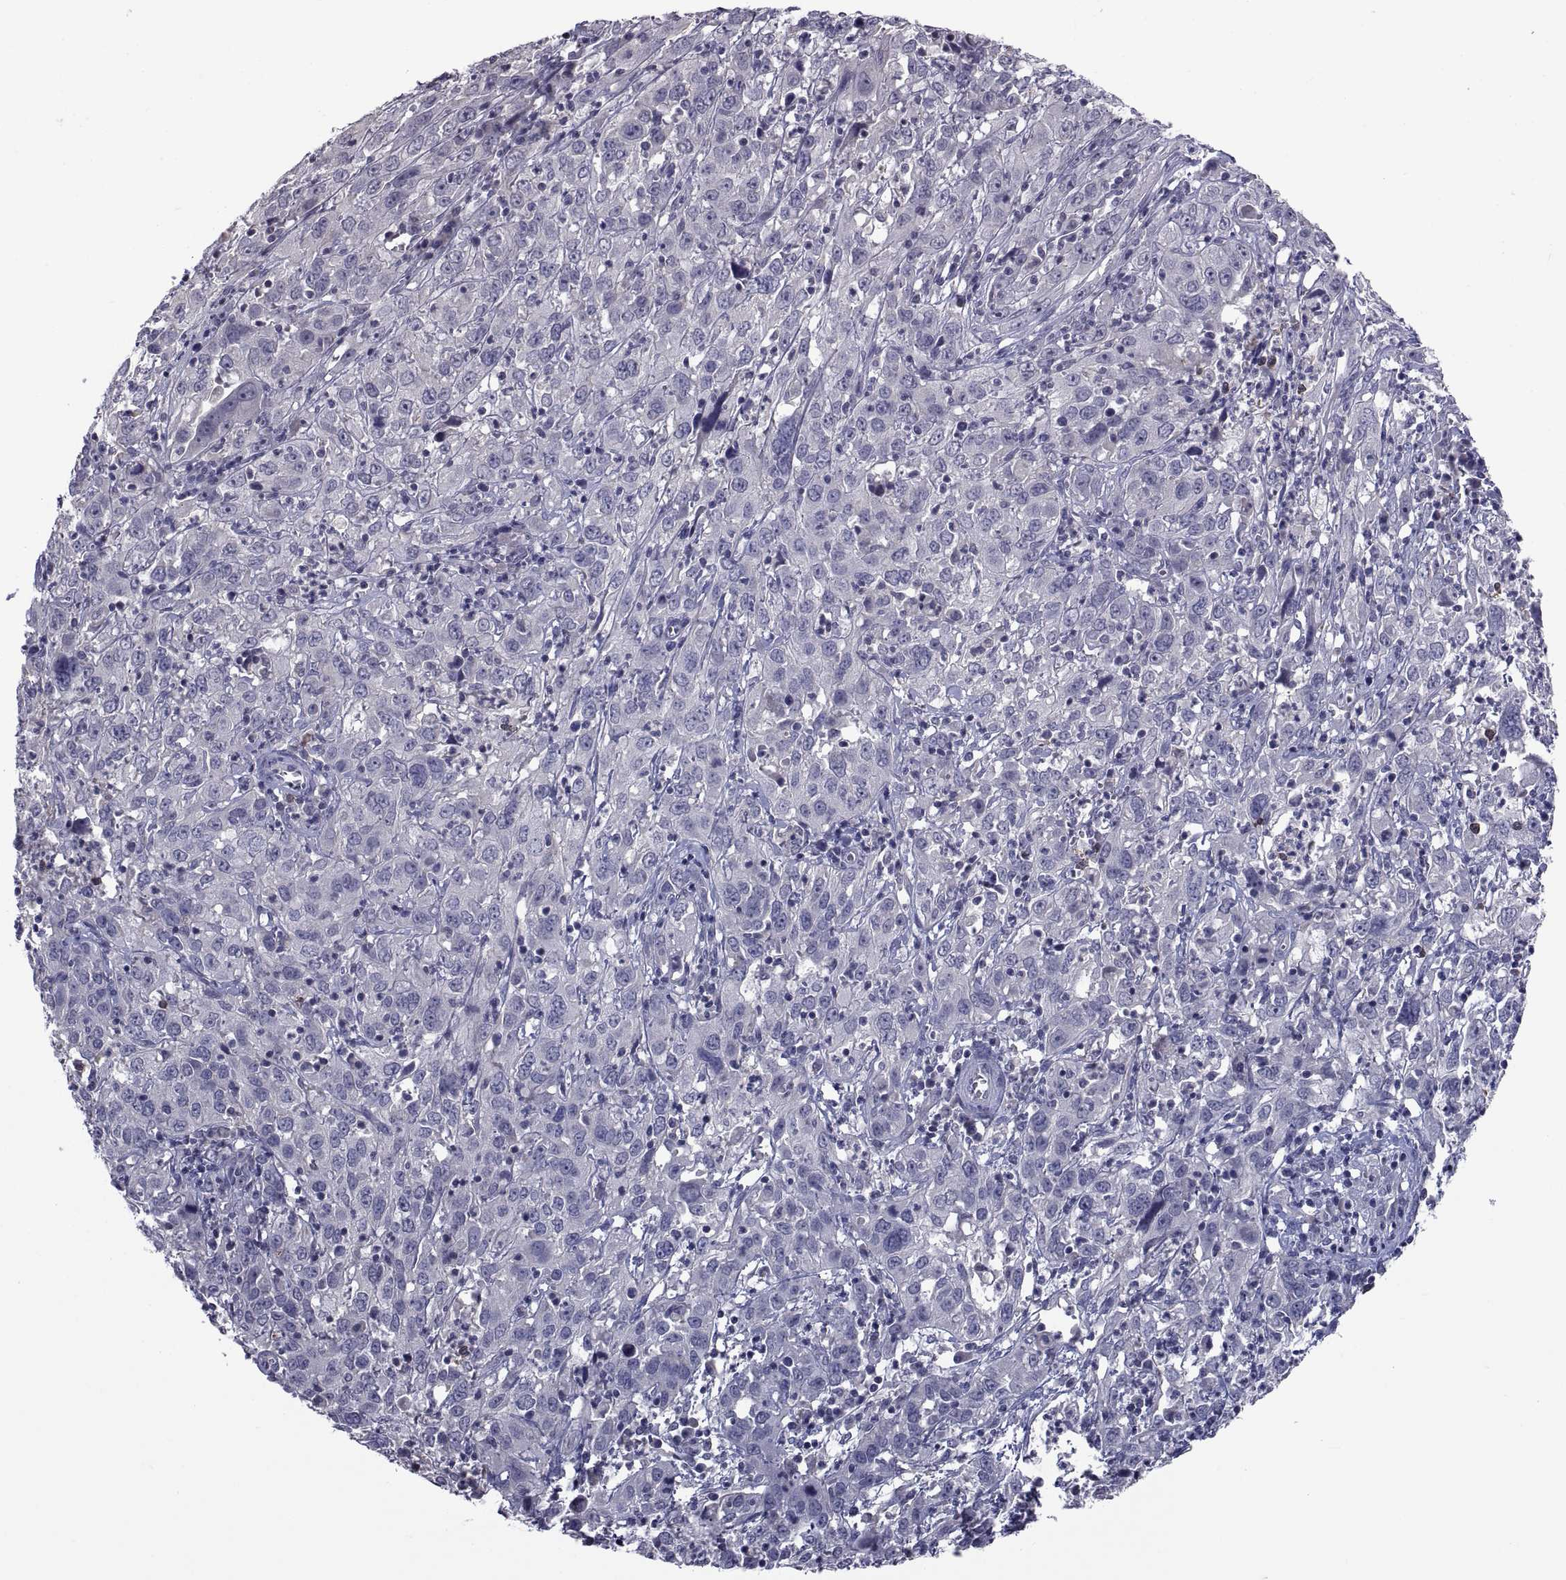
{"staining": {"intensity": "negative", "quantity": "none", "location": "none"}, "tissue": "cervical cancer", "cell_type": "Tumor cells", "image_type": "cancer", "snomed": [{"axis": "morphology", "description": "Squamous cell carcinoma, NOS"}, {"axis": "topography", "description": "Cervix"}], "caption": "Immunohistochemical staining of squamous cell carcinoma (cervical) shows no significant staining in tumor cells.", "gene": "NPTX2", "patient": {"sex": "female", "age": 32}}